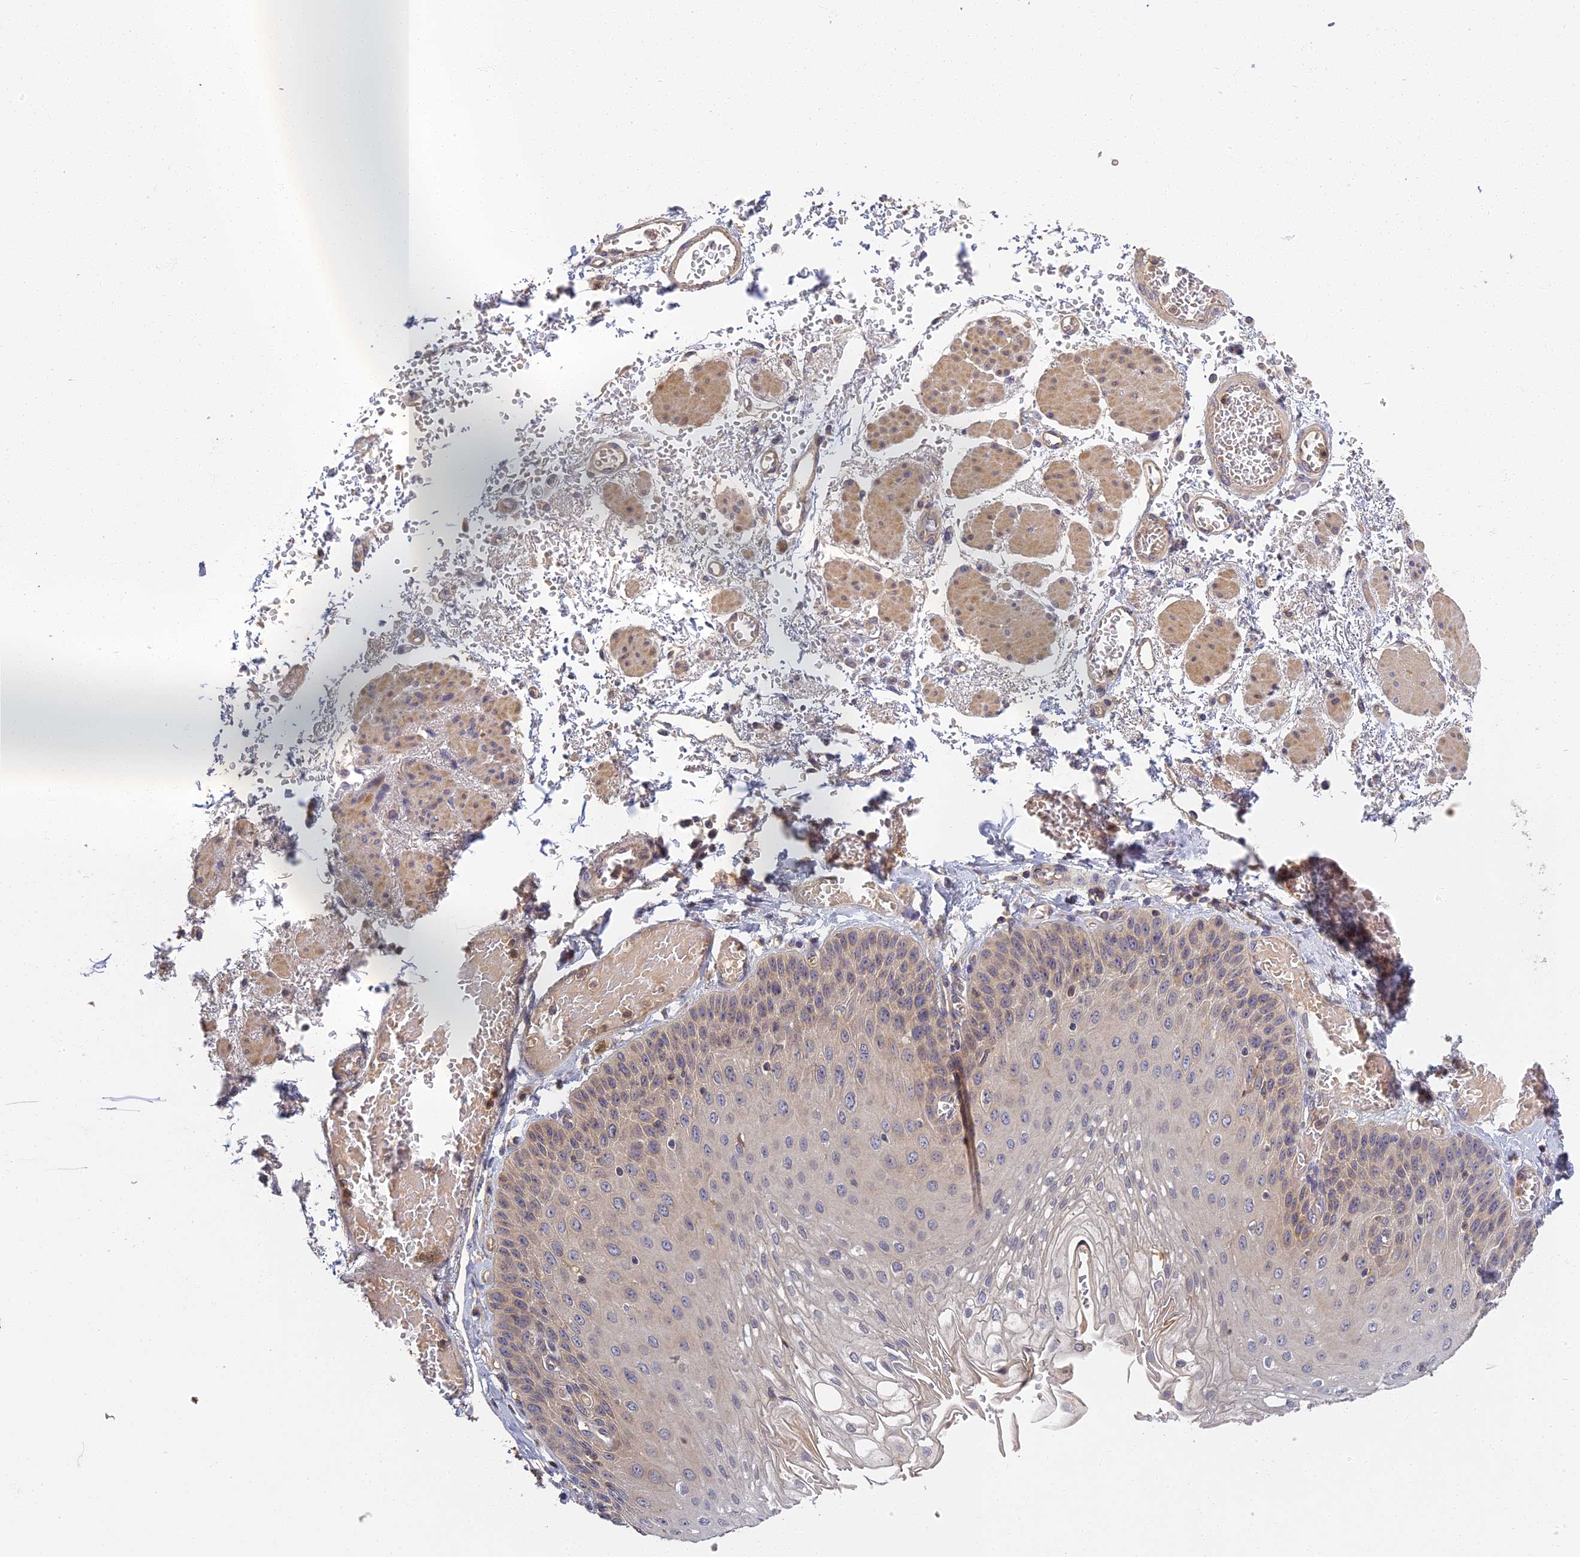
{"staining": {"intensity": "weak", "quantity": "25%-75%", "location": "cytoplasmic/membranous"}, "tissue": "esophagus", "cell_type": "Squamous epithelial cells", "image_type": "normal", "snomed": [{"axis": "morphology", "description": "Normal tissue, NOS"}, {"axis": "topography", "description": "Esophagus"}], "caption": "Esophagus stained with immunohistochemistry (IHC) shows weak cytoplasmic/membranous positivity in approximately 25%-75% of squamous epithelial cells. (Brightfield microscopy of DAB IHC at high magnification).", "gene": "AP4E1", "patient": {"sex": "male", "age": 81}}